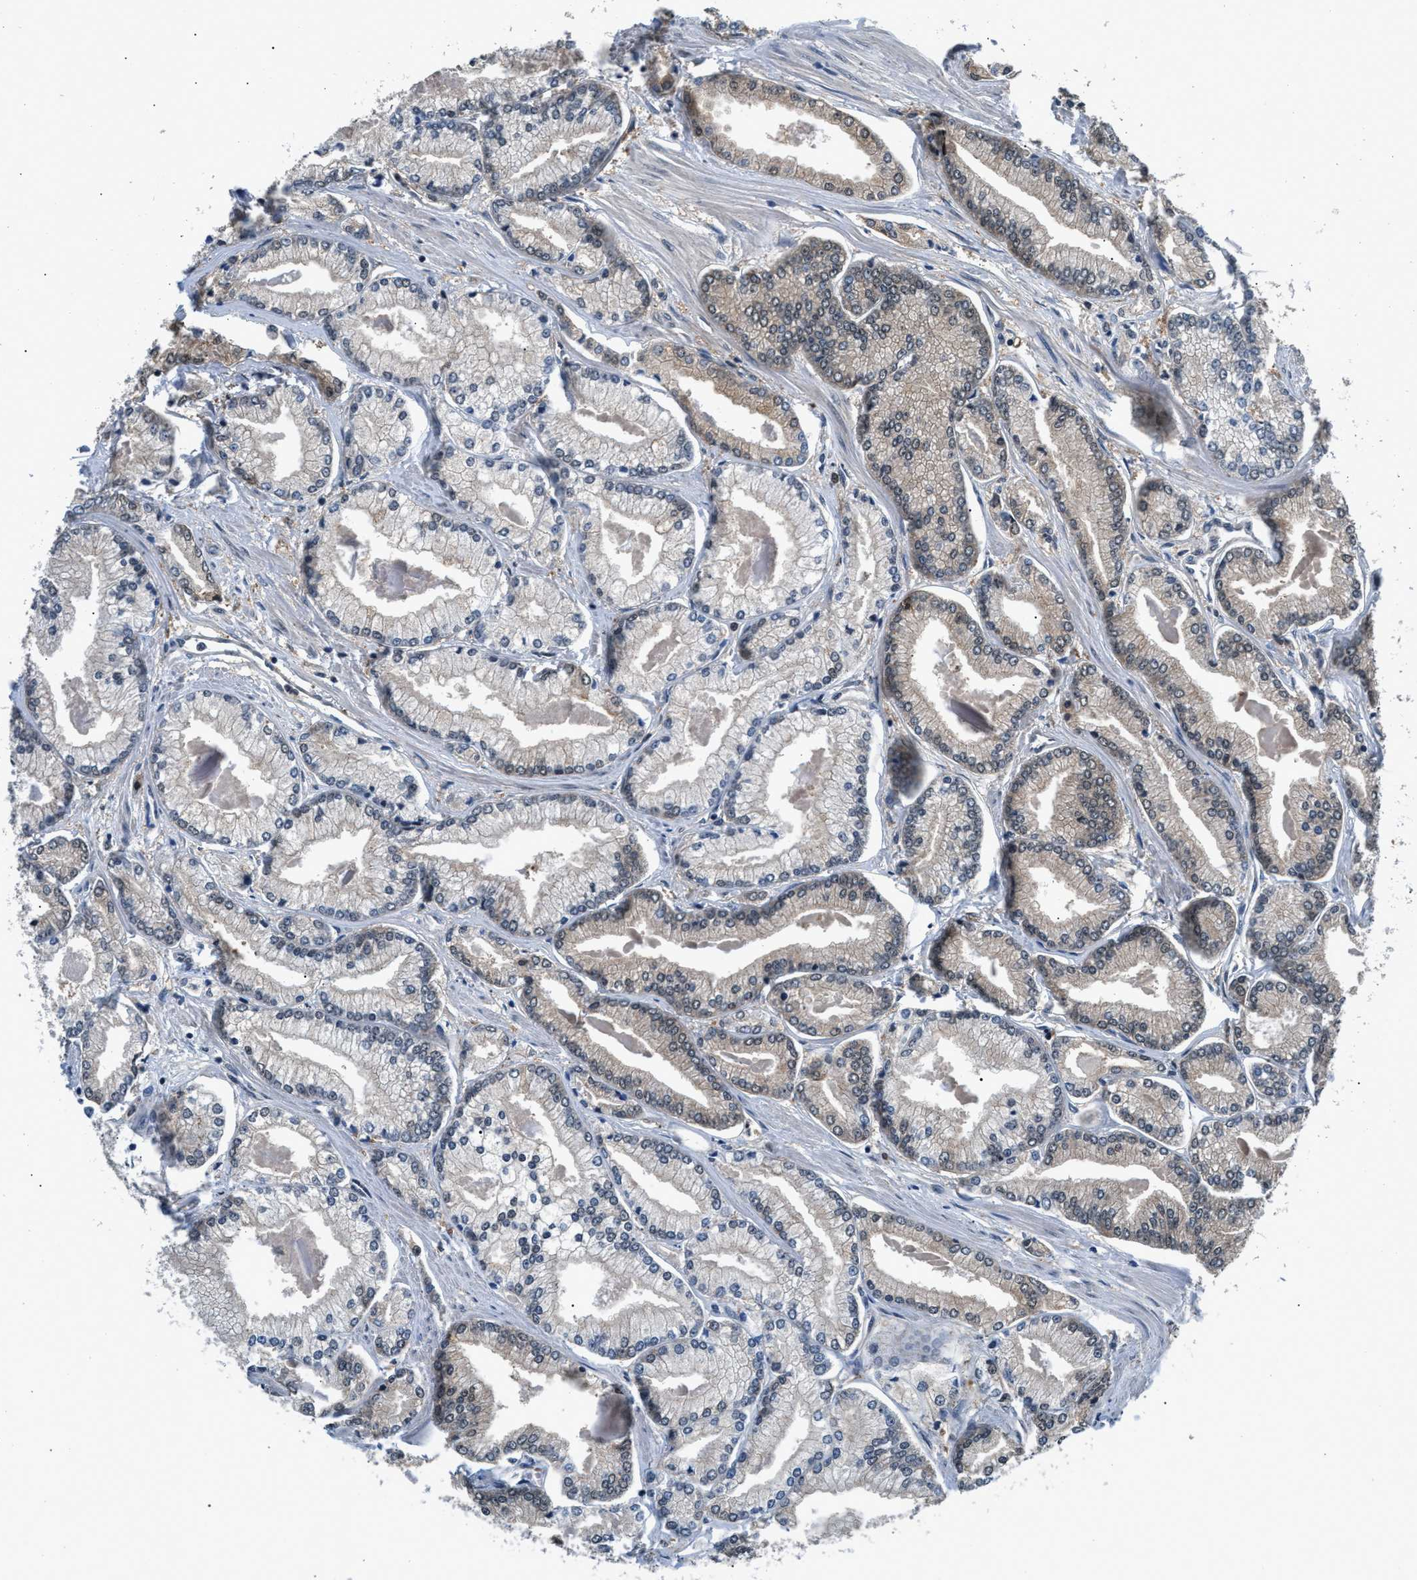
{"staining": {"intensity": "weak", "quantity": "<25%", "location": "cytoplasmic/membranous"}, "tissue": "prostate cancer", "cell_type": "Tumor cells", "image_type": "cancer", "snomed": [{"axis": "morphology", "description": "Adenocarcinoma, Low grade"}, {"axis": "topography", "description": "Prostate"}], "caption": "Protein analysis of adenocarcinoma (low-grade) (prostate) reveals no significant expression in tumor cells.", "gene": "RBM33", "patient": {"sex": "male", "age": 52}}